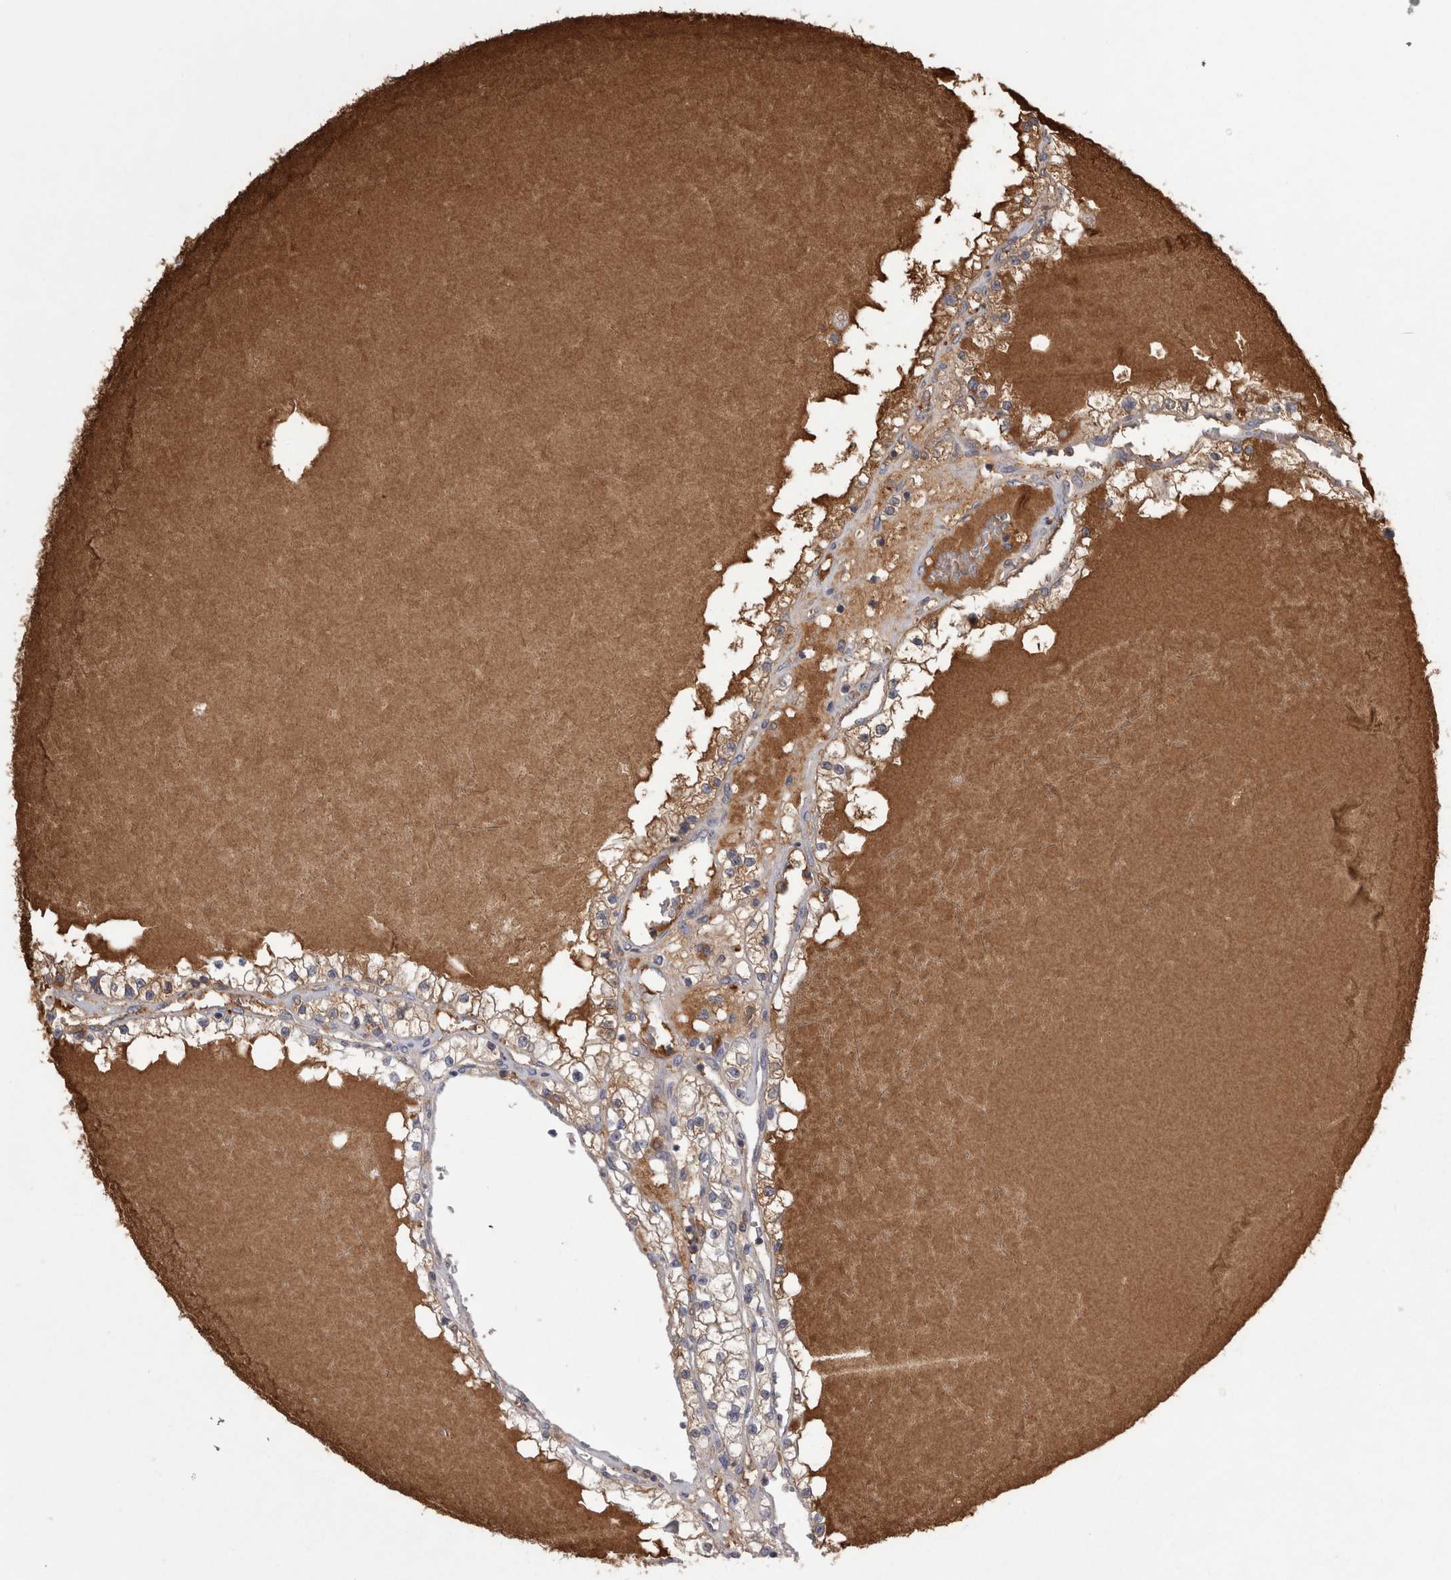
{"staining": {"intensity": "weak", "quantity": ">75%", "location": "cytoplasmic/membranous"}, "tissue": "renal cancer", "cell_type": "Tumor cells", "image_type": "cancer", "snomed": [{"axis": "morphology", "description": "Adenocarcinoma, NOS"}, {"axis": "topography", "description": "Kidney"}], "caption": "The immunohistochemical stain shows weak cytoplasmic/membranous positivity in tumor cells of adenocarcinoma (renal) tissue.", "gene": "SAA4", "patient": {"sex": "male", "age": 68}}